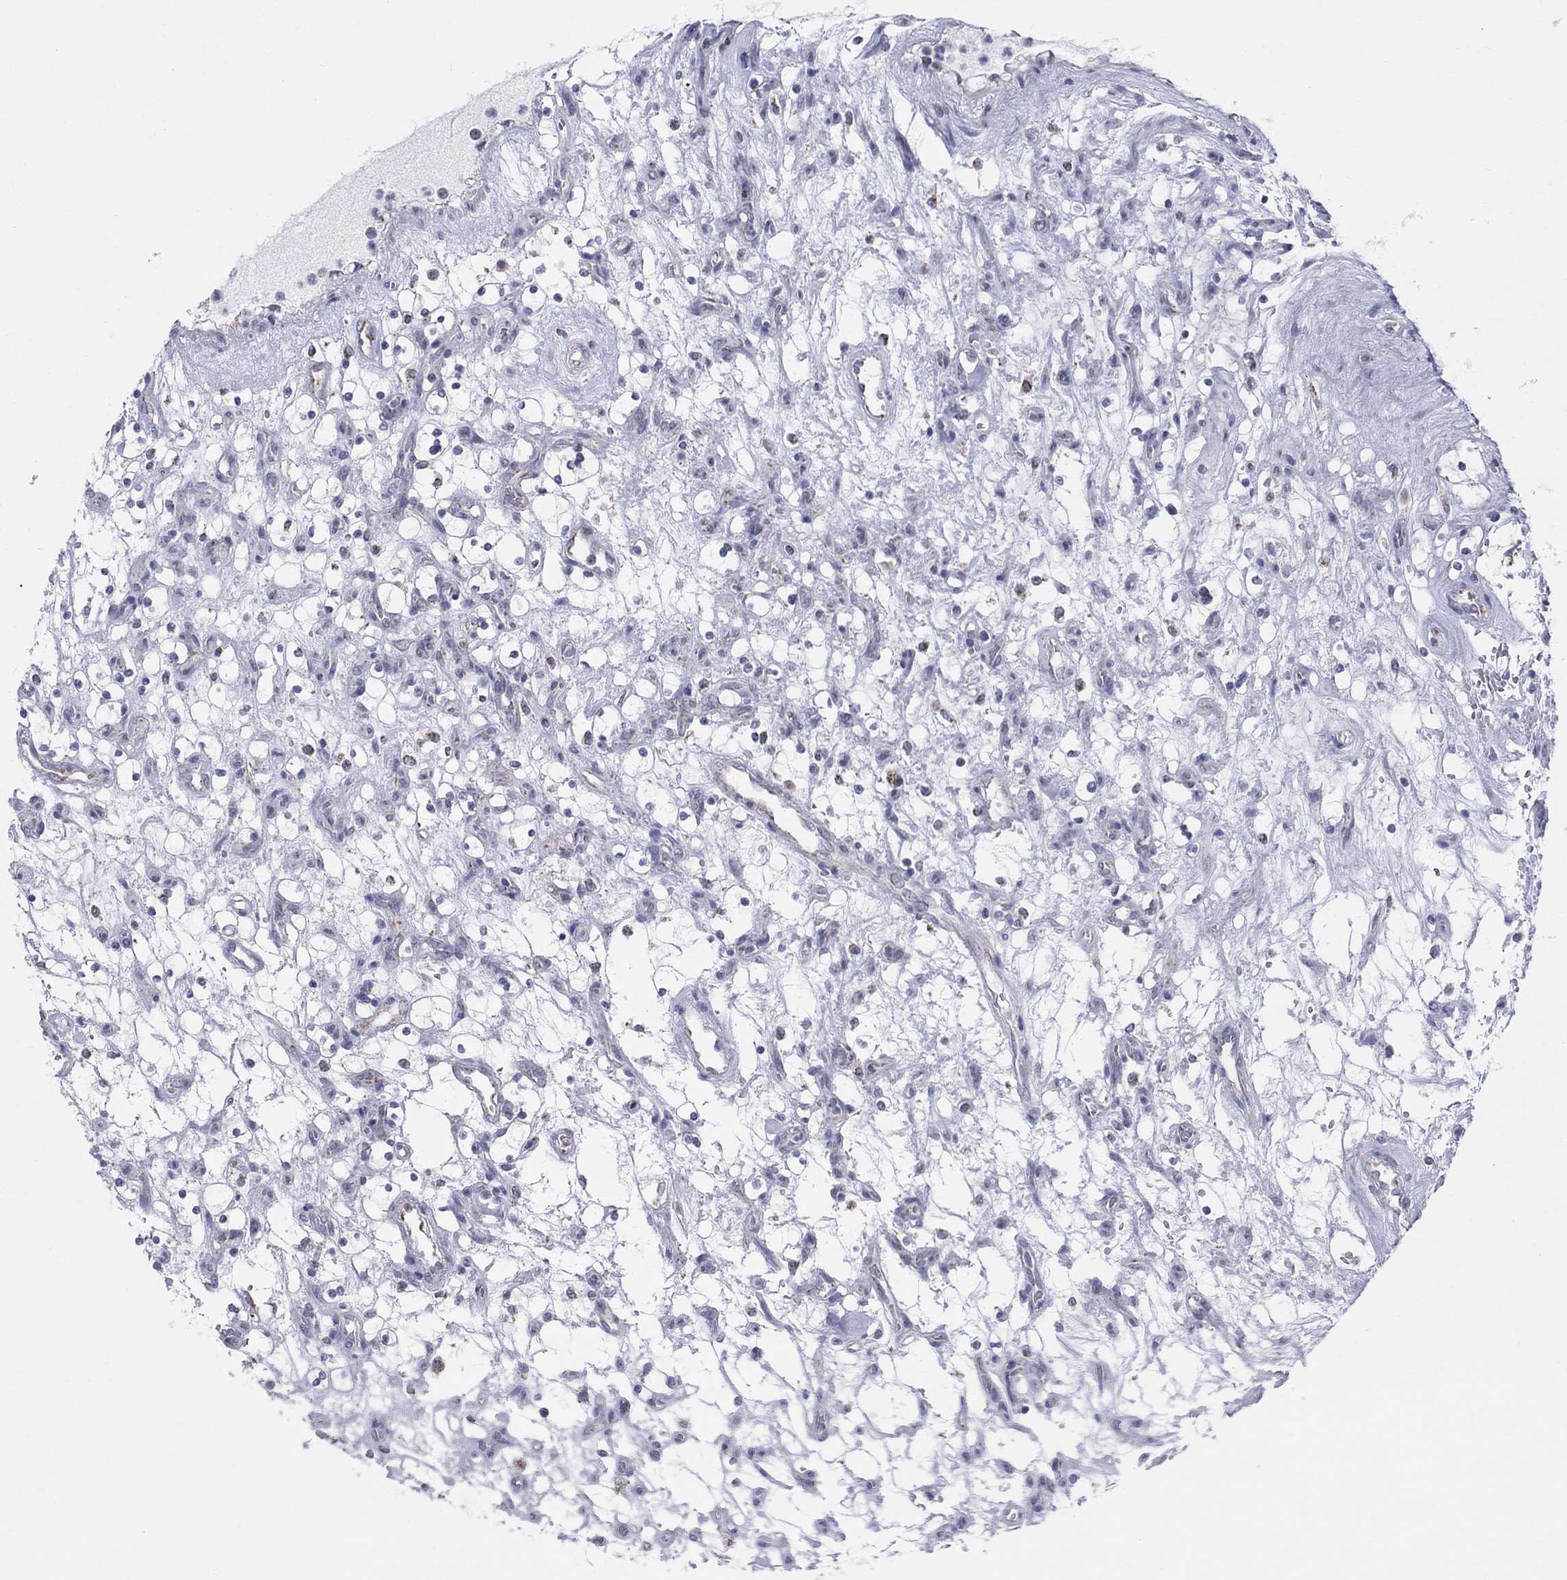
{"staining": {"intensity": "negative", "quantity": "none", "location": "none"}, "tissue": "renal cancer", "cell_type": "Tumor cells", "image_type": "cancer", "snomed": [{"axis": "morphology", "description": "Adenocarcinoma, NOS"}, {"axis": "topography", "description": "Kidney"}], "caption": "A micrograph of human adenocarcinoma (renal) is negative for staining in tumor cells.", "gene": "KISS1R", "patient": {"sex": "female", "age": 69}}